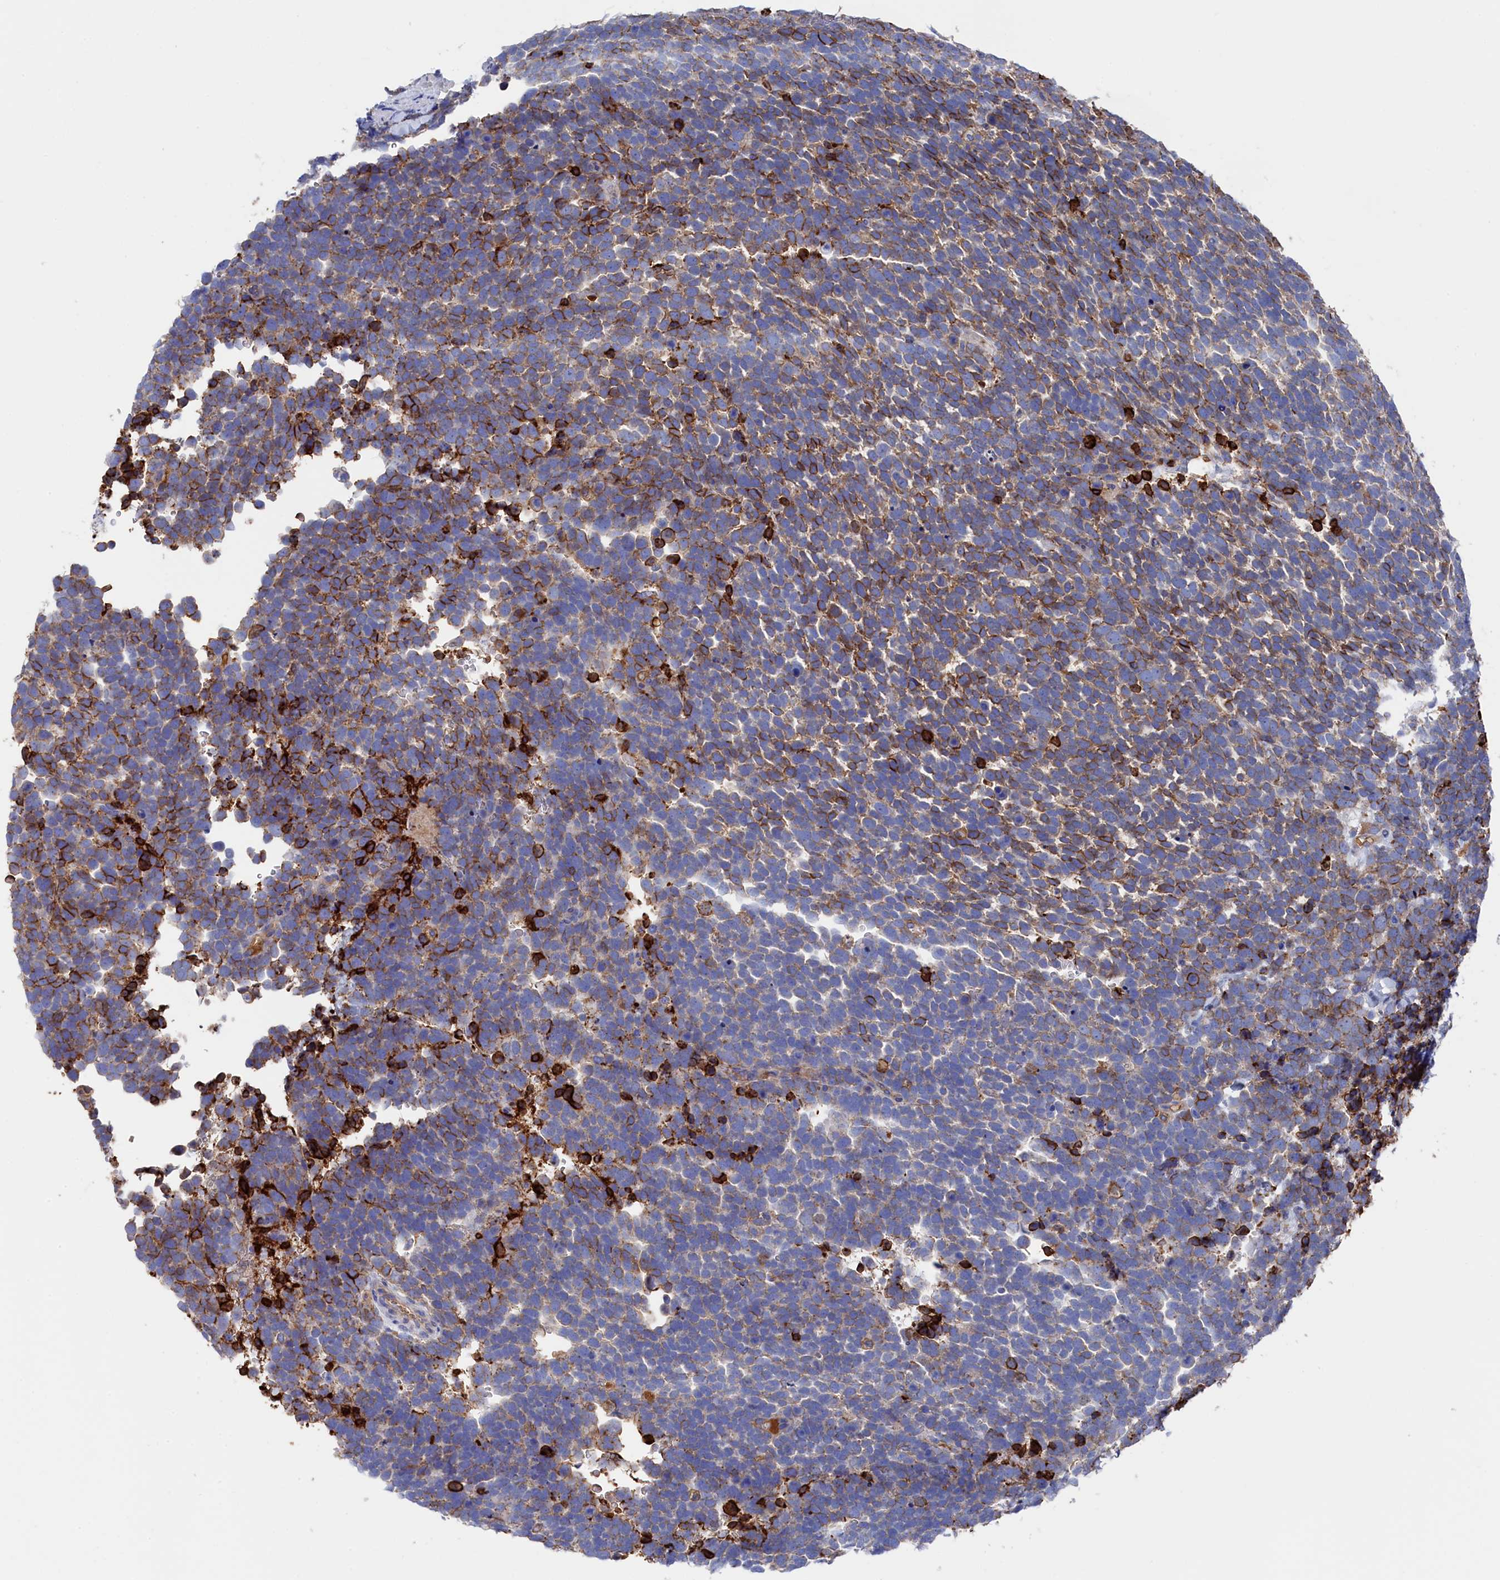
{"staining": {"intensity": "moderate", "quantity": "25%-75%", "location": "cytoplasmic/membranous"}, "tissue": "urothelial cancer", "cell_type": "Tumor cells", "image_type": "cancer", "snomed": [{"axis": "morphology", "description": "Urothelial carcinoma, High grade"}, {"axis": "topography", "description": "Urinary bladder"}], "caption": "Protein staining demonstrates moderate cytoplasmic/membranous staining in about 25%-75% of tumor cells in urothelial cancer.", "gene": "C12orf73", "patient": {"sex": "female", "age": 82}}